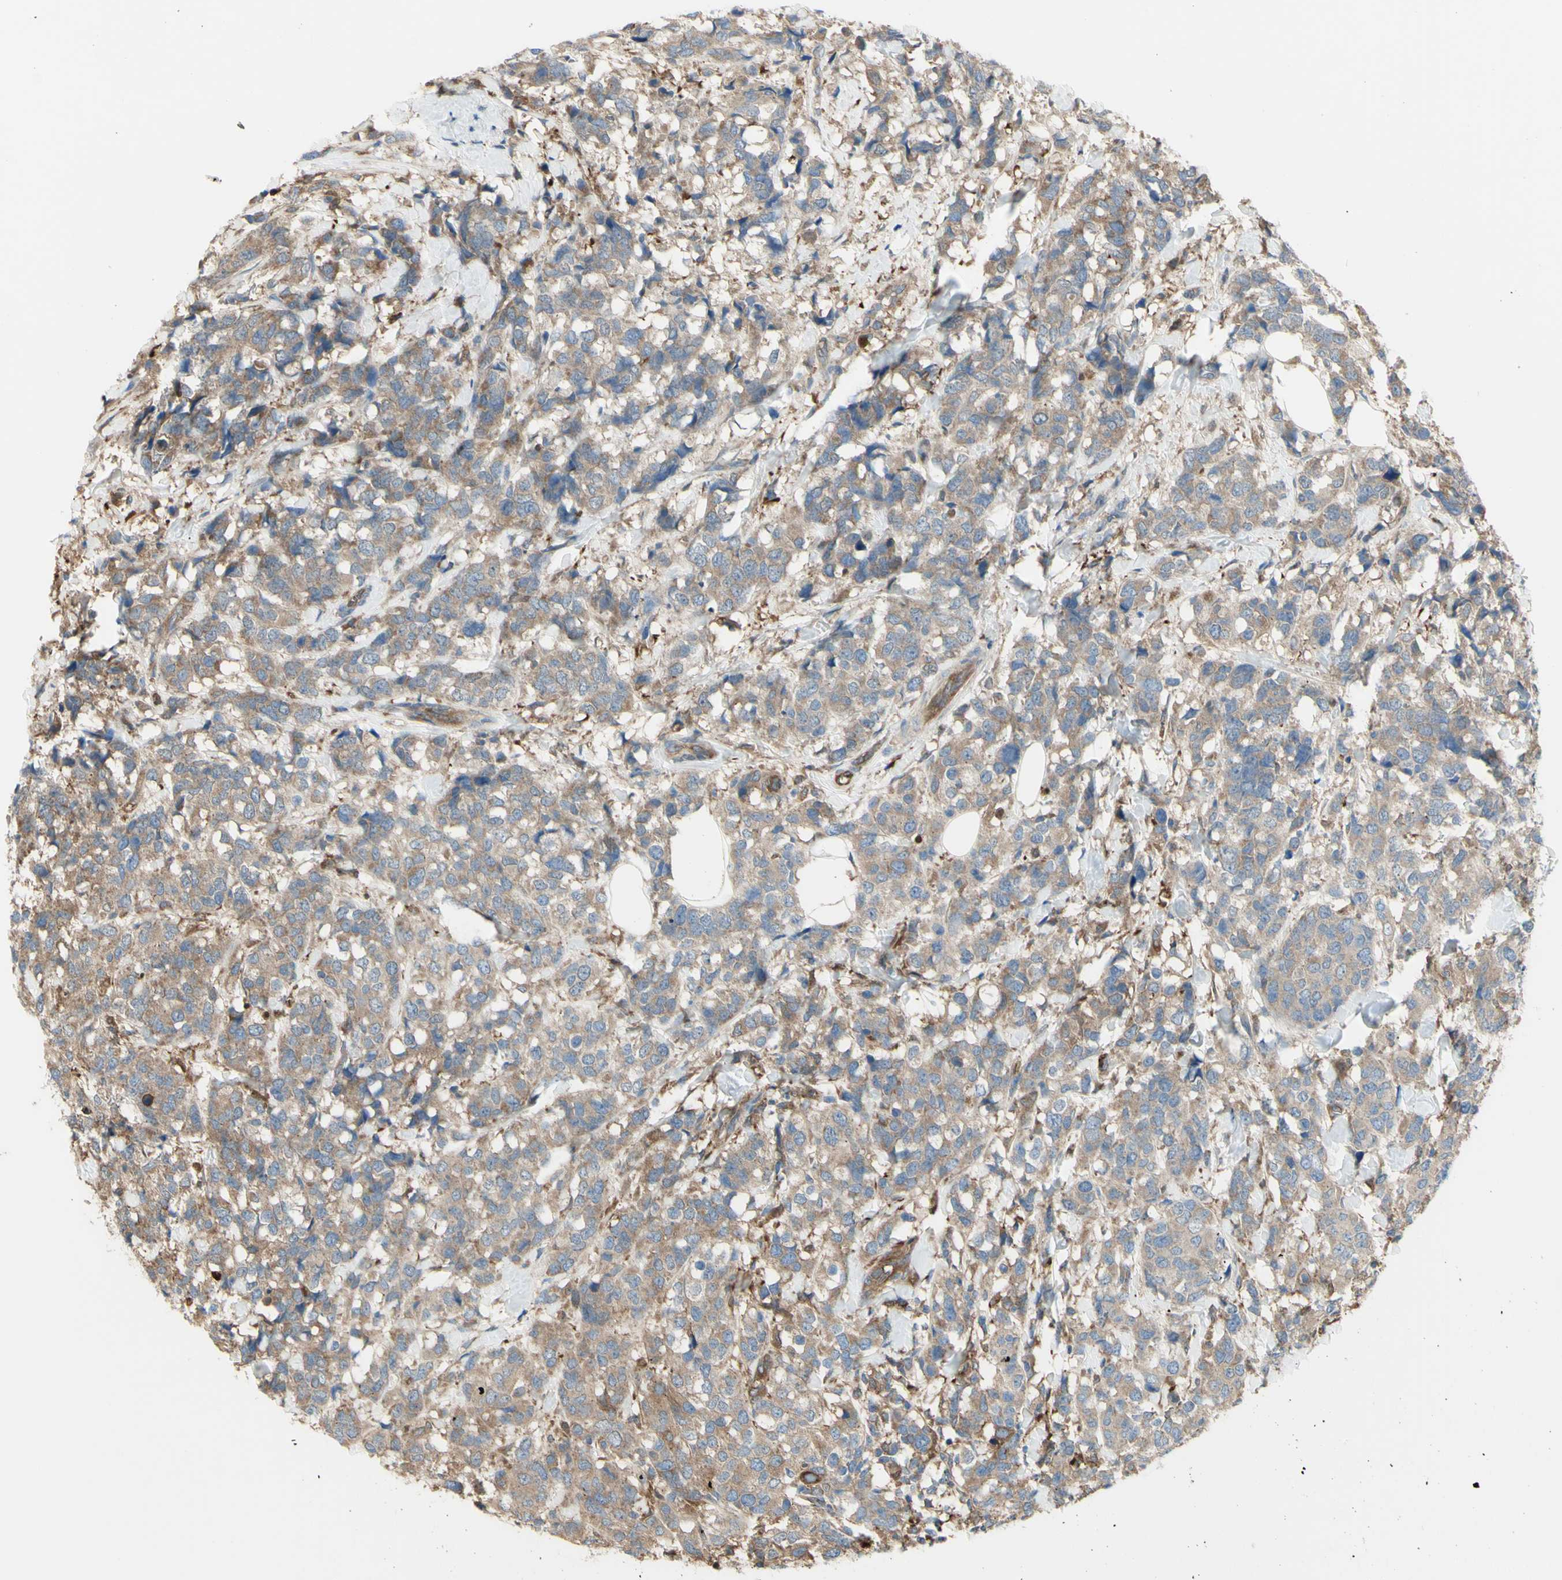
{"staining": {"intensity": "weak", "quantity": ">75%", "location": "cytoplasmic/membranous"}, "tissue": "breast cancer", "cell_type": "Tumor cells", "image_type": "cancer", "snomed": [{"axis": "morphology", "description": "Lobular carcinoma"}, {"axis": "topography", "description": "Breast"}], "caption": "Breast lobular carcinoma was stained to show a protein in brown. There is low levels of weak cytoplasmic/membranous positivity in approximately >75% of tumor cells.", "gene": "IGSF9B", "patient": {"sex": "female", "age": 59}}